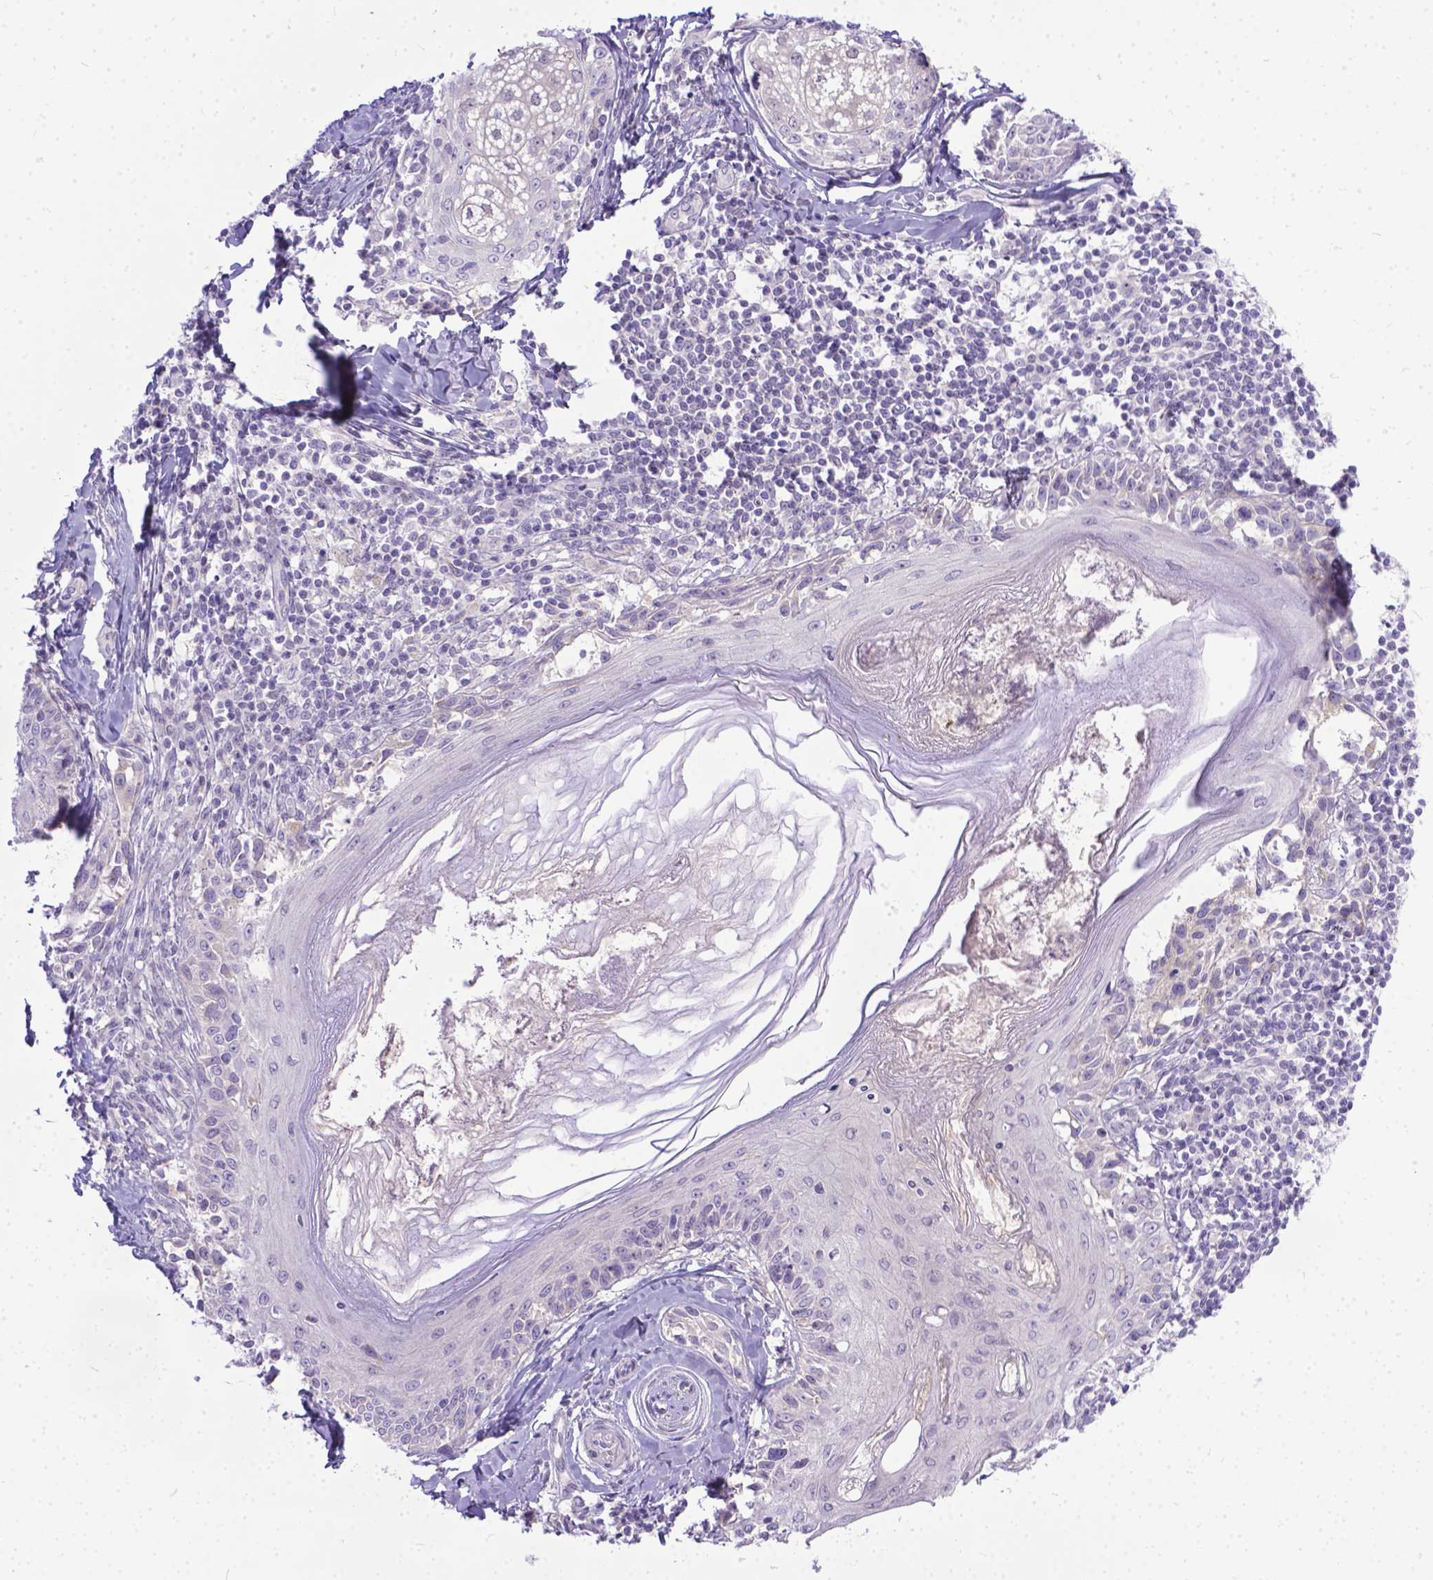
{"staining": {"intensity": "negative", "quantity": "none", "location": "none"}, "tissue": "melanoma", "cell_type": "Tumor cells", "image_type": "cancer", "snomed": [{"axis": "morphology", "description": "Malignant melanoma, NOS"}, {"axis": "topography", "description": "Skin"}], "caption": "Image shows no significant protein staining in tumor cells of melanoma.", "gene": "TTLL6", "patient": {"sex": "female", "age": 86}}